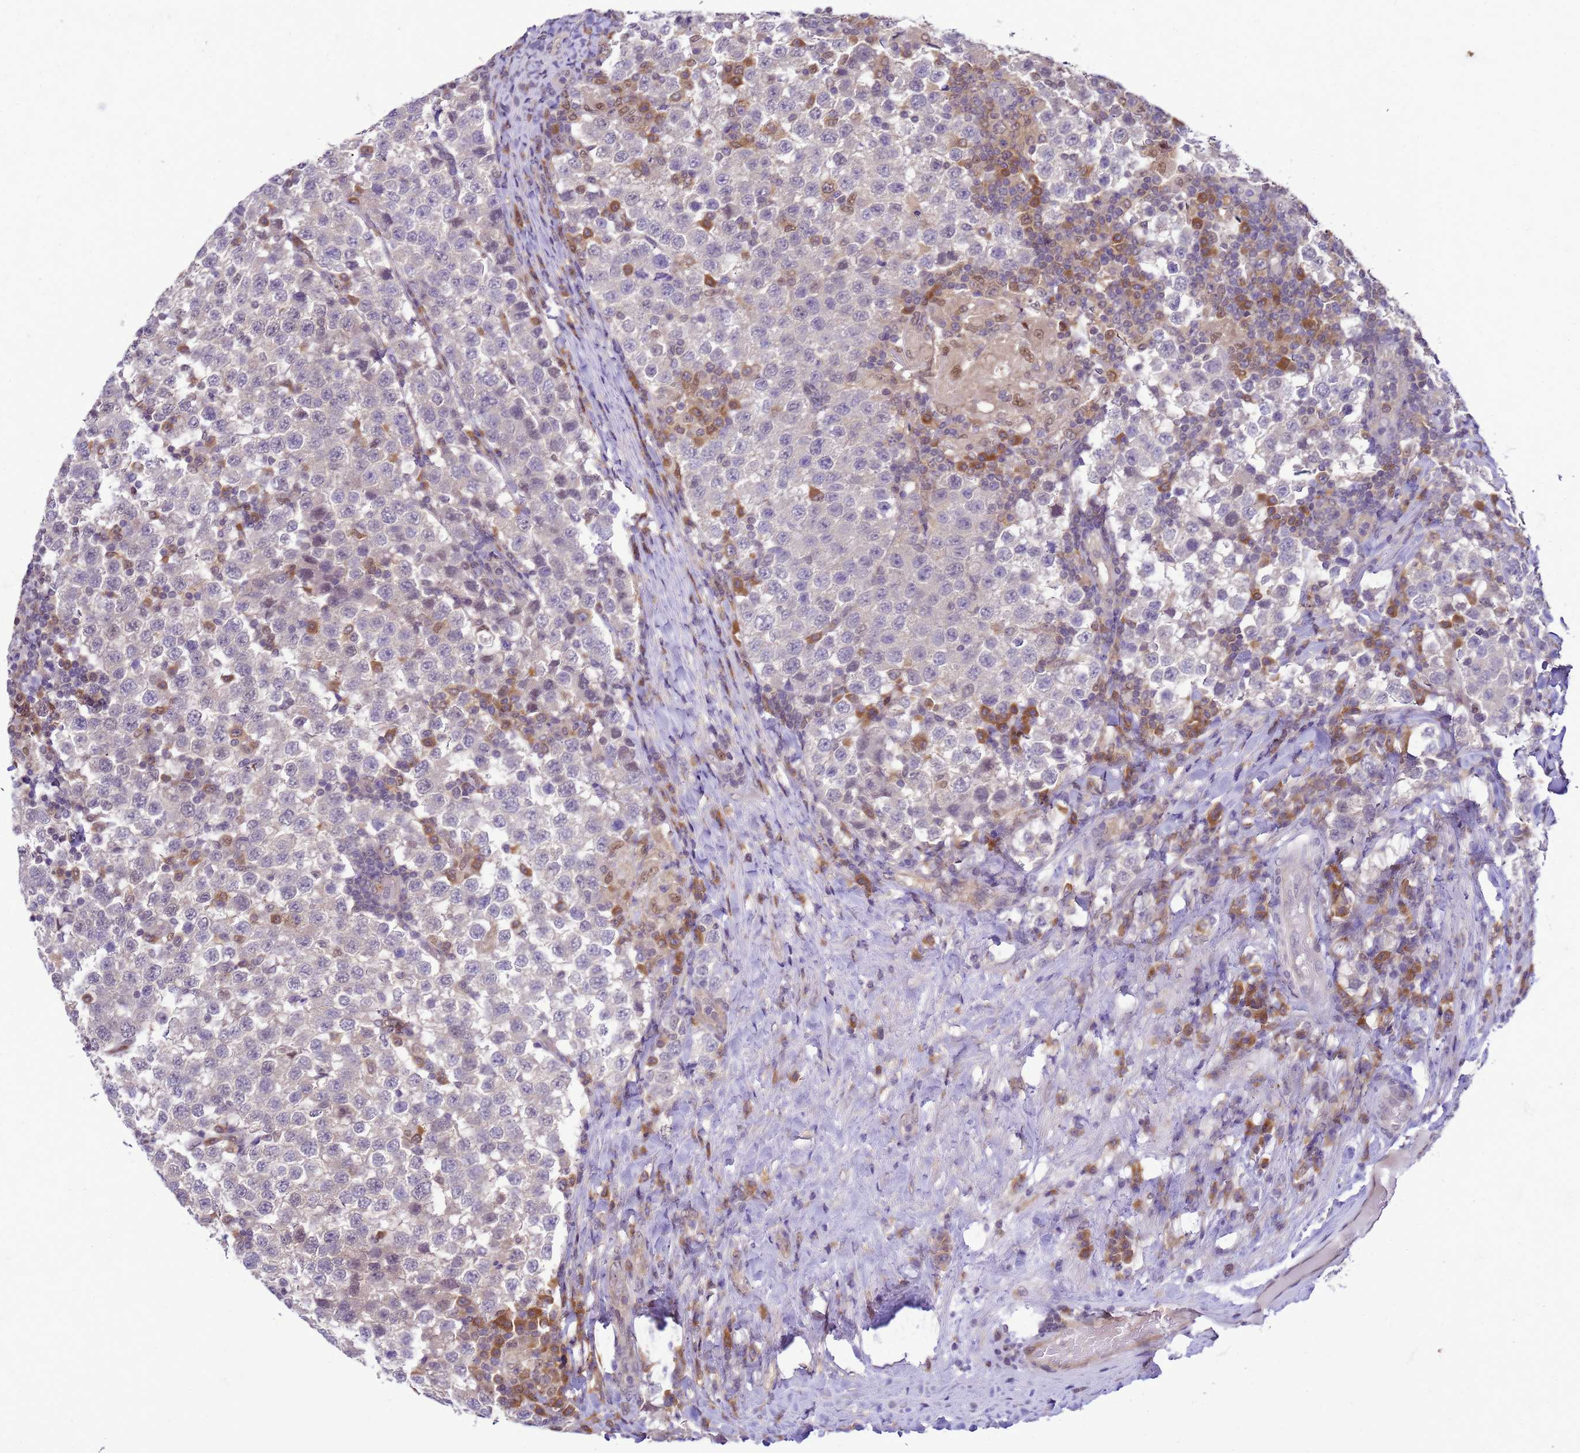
{"staining": {"intensity": "negative", "quantity": "none", "location": "none"}, "tissue": "testis cancer", "cell_type": "Tumor cells", "image_type": "cancer", "snomed": [{"axis": "morphology", "description": "Seminoma, NOS"}, {"axis": "topography", "description": "Testis"}], "caption": "Human testis seminoma stained for a protein using immunohistochemistry (IHC) displays no expression in tumor cells.", "gene": "DDI2", "patient": {"sex": "male", "age": 34}}